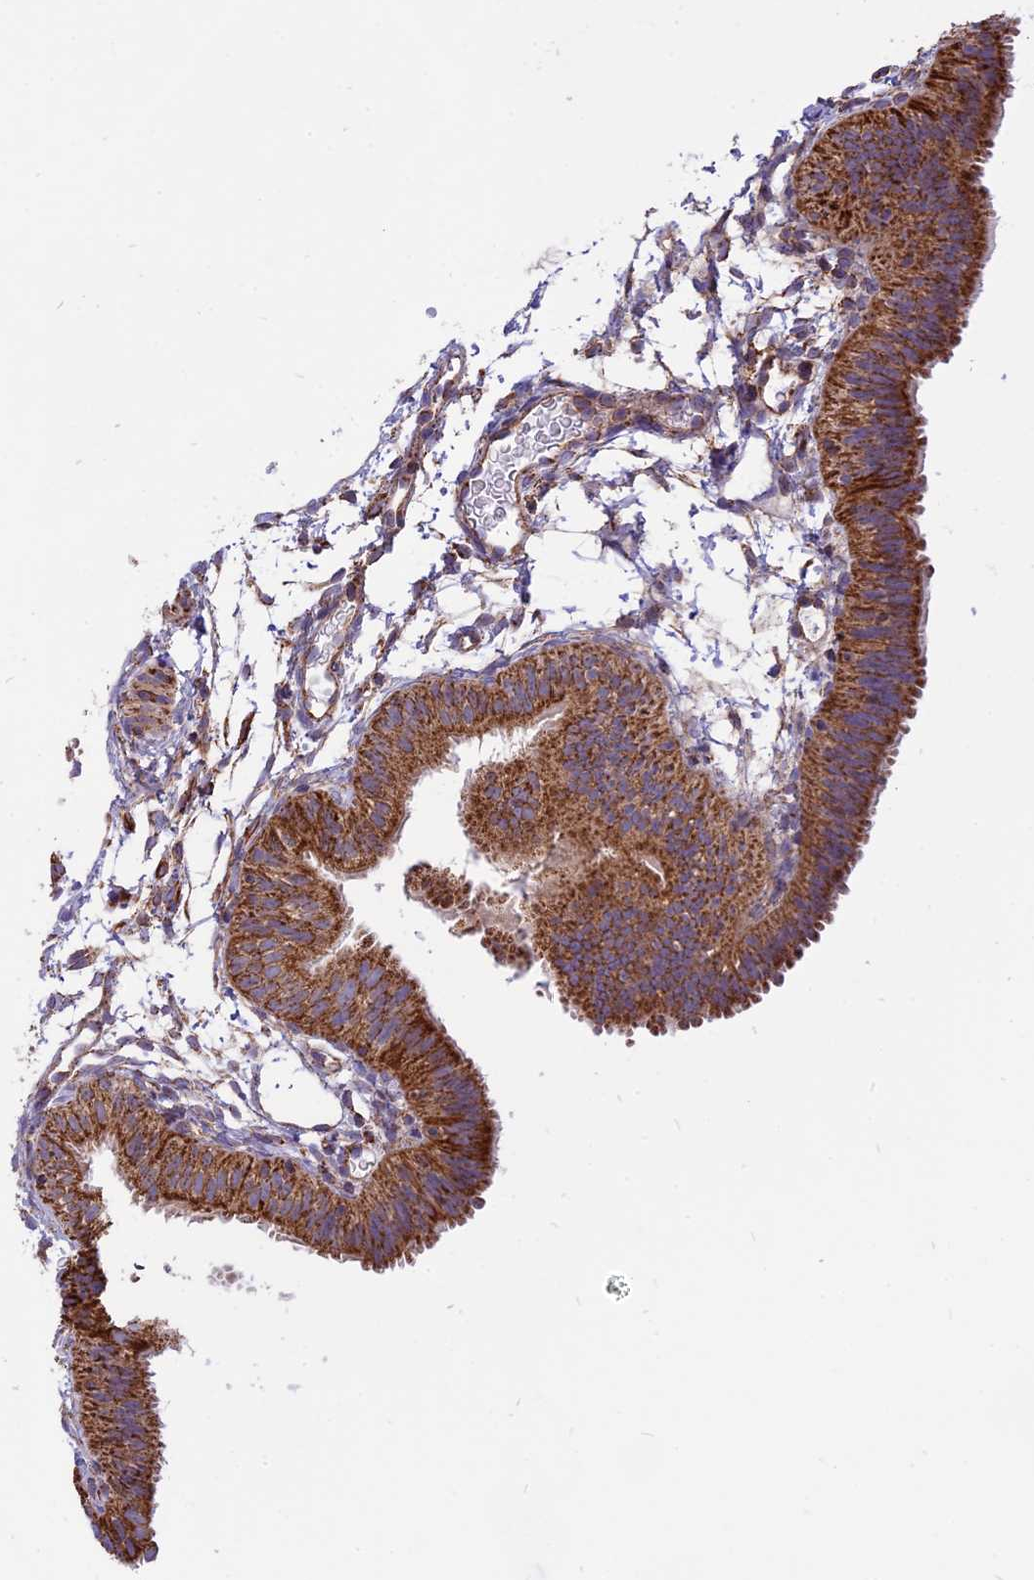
{"staining": {"intensity": "strong", "quantity": ">75%", "location": "cytoplasmic/membranous"}, "tissue": "fallopian tube", "cell_type": "Glandular cells", "image_type": "normal", "snomed": [{"axis": "morphology", "description": "Normal tissue, NOS"}, {"axis": "topography", "description": "Fallopian tube"}], "caption": "The photomicrograph displays a brown stain indicating the presence of a protein in the cytoplasmic/membranous of glandular cells in fallopian tube.", "gene": "TTC4", "patient": {"sex": "female", "age": 35}}